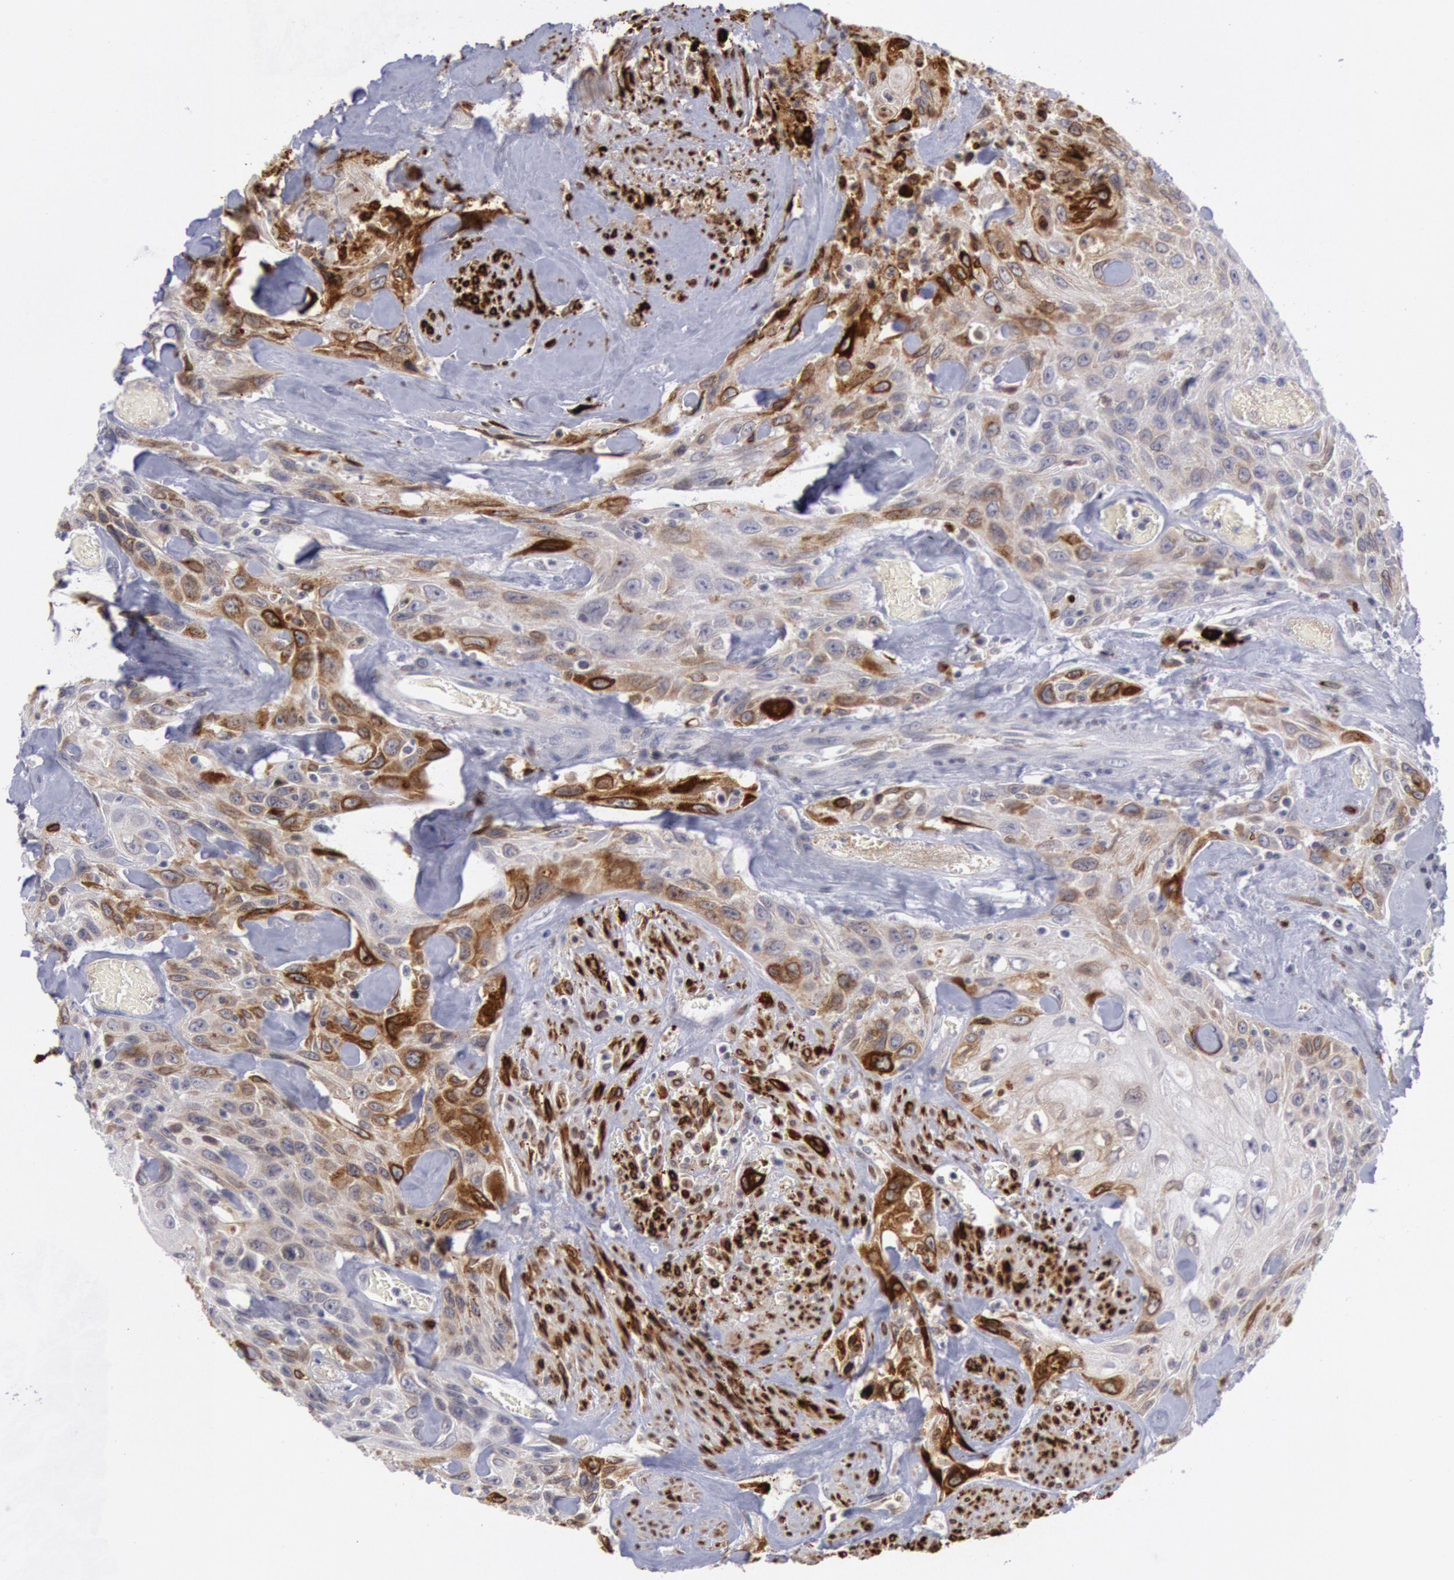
{"staining": {"intensity": "strong", "quantity": ">75%", "location": "cytoplasmic/membranous"}, "tissue": "urothelial cancer", "cell_type": "Tumor cells", "image_type": "cancer", "snomed": [{"axis": "morphology", "description": "Urothelial carcinoma, High grade"}, {"axis": "topography", "description": "Urinary bladder"}], "caption": "Immunohistochemical staining of high-grade urothelial carcinoma displays high levels of strong cytoplasmic/membranous protein positivity in about >75% of tumor cells.", "gene": "PTGS2", "patient": {"sex": "female", "age": 84}}